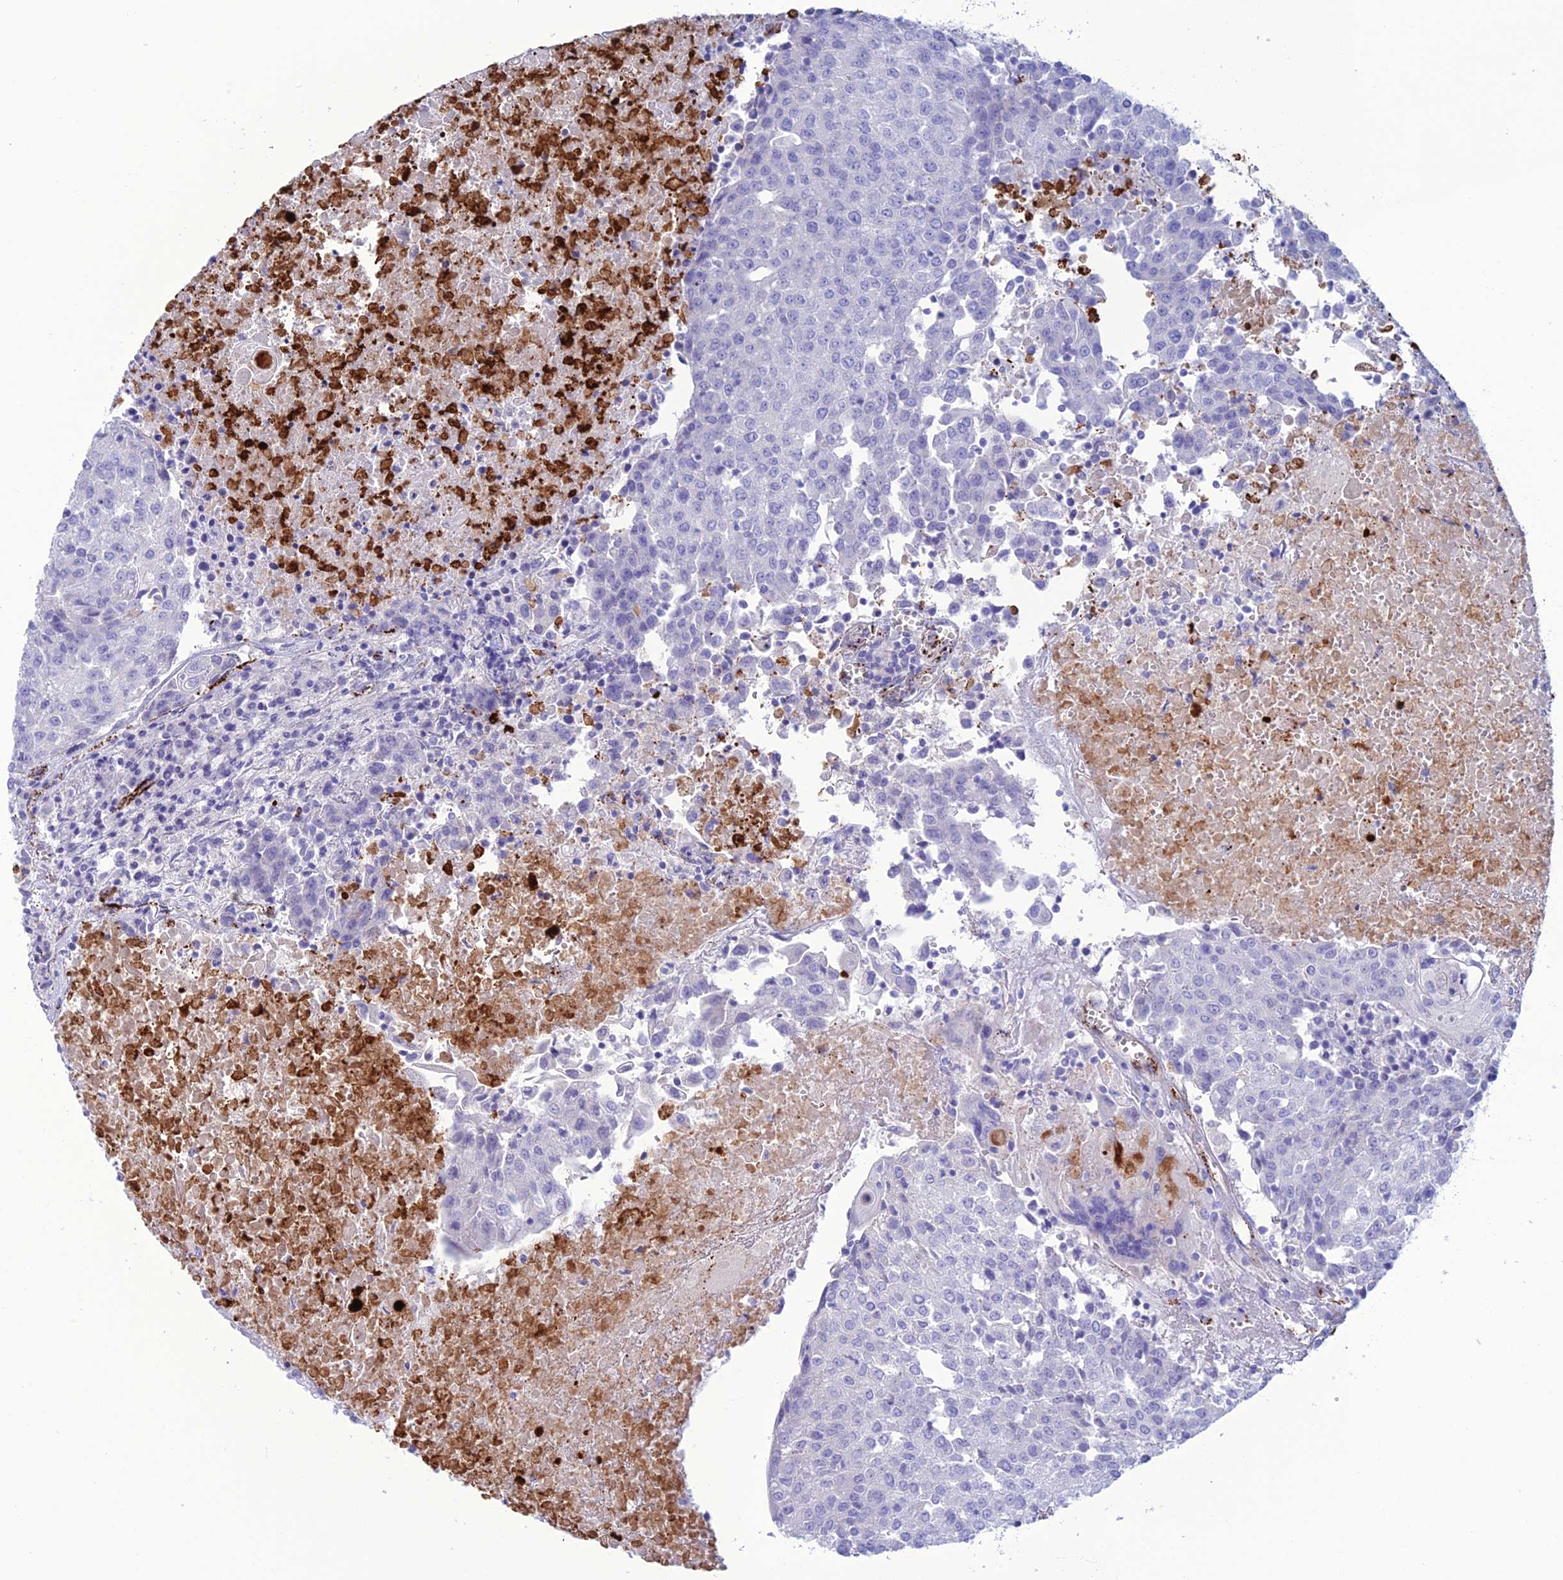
{"staining": {"intensity": "negative", "quantity": "none", "location": "none"}, "tissue": "urothelial cancer", "cell_type": "Tumor cells", "image_type": "cancer", "snomed": [{"axis": "morphology", "description": "Urothelial carcinoma, High grade"}, {"axis": "topography", "description": "Urinary bladder"}], "caption": "Immunohistochemistry (IHC) of human urothelial cancer demonstrates no positivity in tumor cells.", "gene": "CDC42EP5", "patient": {"sex": "female", "age": 85}}